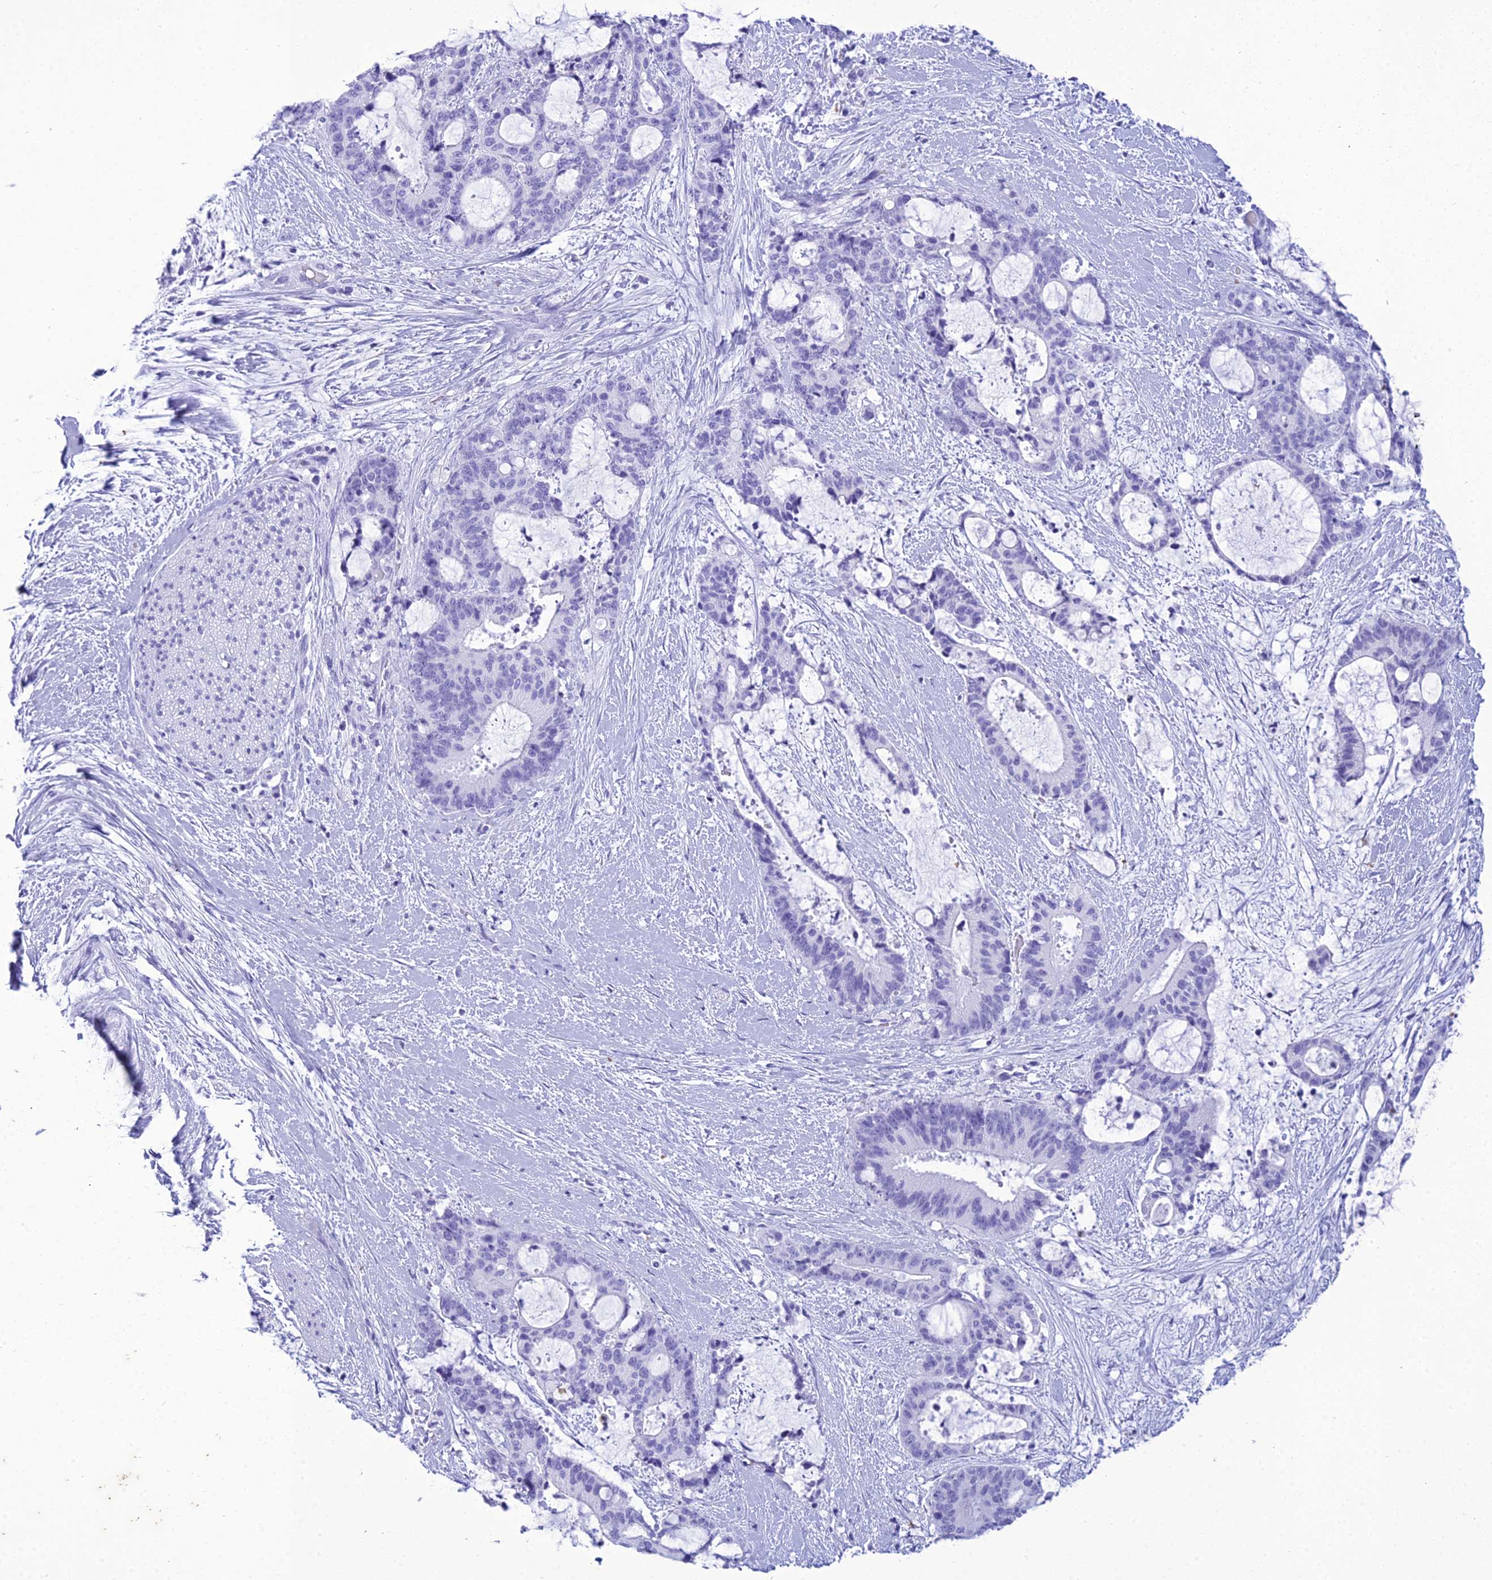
{"staining": {"intensity": "negative", "quantity": "none", "location": "none"}, "tissue": "liver cancer", "cell_type": "Tumor cells", "image_type": "cancer", "snomed": [{"axis": "morphology", "description": "Normal tissue, NOS"}, {"axis": "morphology", "description": "Cholangiocarcinoma"}, {"axis": "topography", "description": "Liver"}, {"axis": "topography", "description": "Peripheral nerve tissue"}], "caption": "Protein analysis of liver cancer (cholangiocarcinoma) displays no significant positivity in tumor cells.", "gene": "ZNF442", "patient": {"sex": "female", "age": 73}}